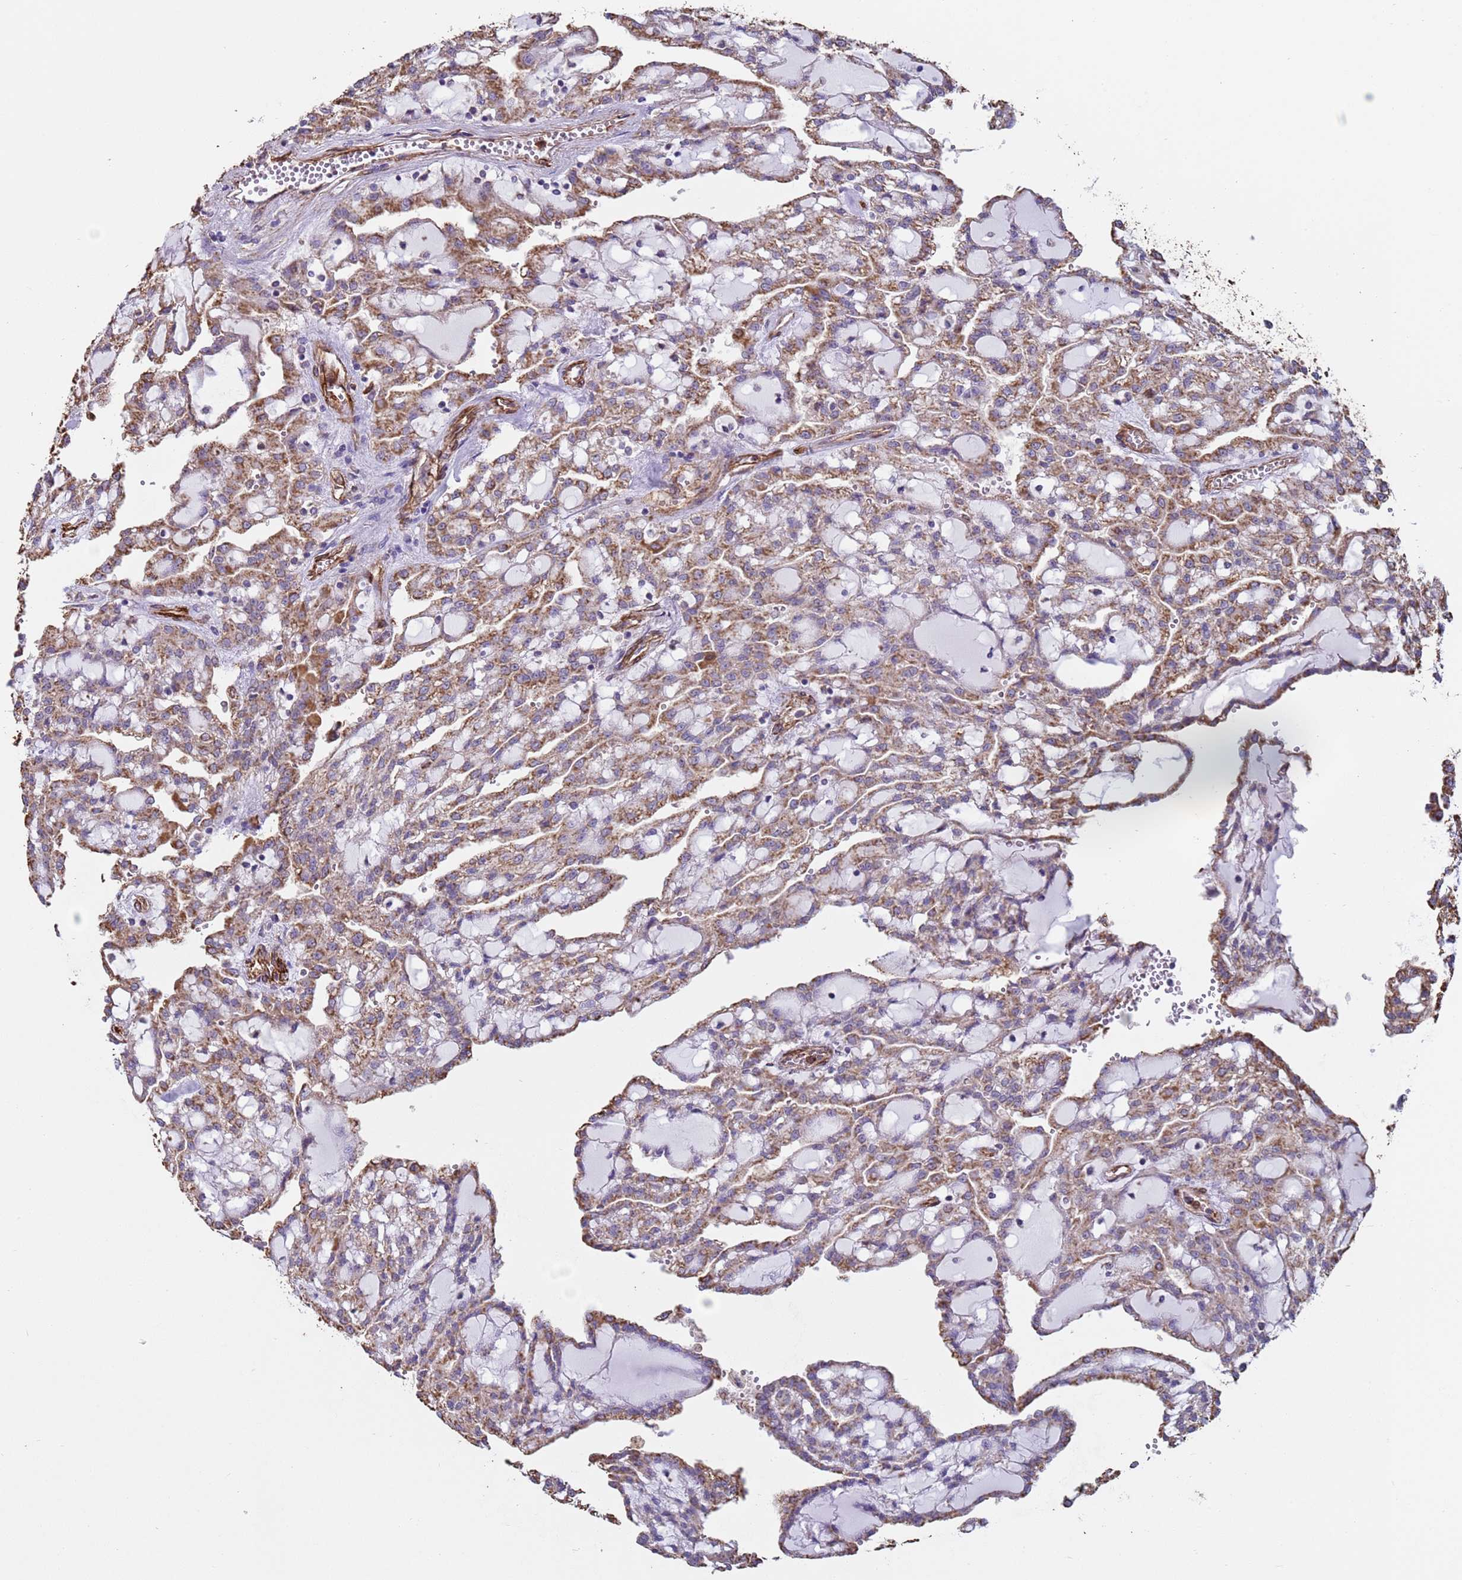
{"staining": {"intensity": "moderate", "quantity": ">75%", "location": "cytoplasmic/membranous"}, "tissue": "renal cancer", "cell_type": "Tumor cells", "image_type": "cancer", "snomed": [{"axis": "morphology", "description": "Adenocarcinoma, NOS"}, {"axis": "topography", "description": "Kidney"}], "caption": "Protein staining of adenocarcinoma (renal) tissue displays moderate cytoplasmic/membranous positivity in approximately >75% of tumor cells.", "gene": "GASK1A", "patient": {"sex": "male", "age": 63}}